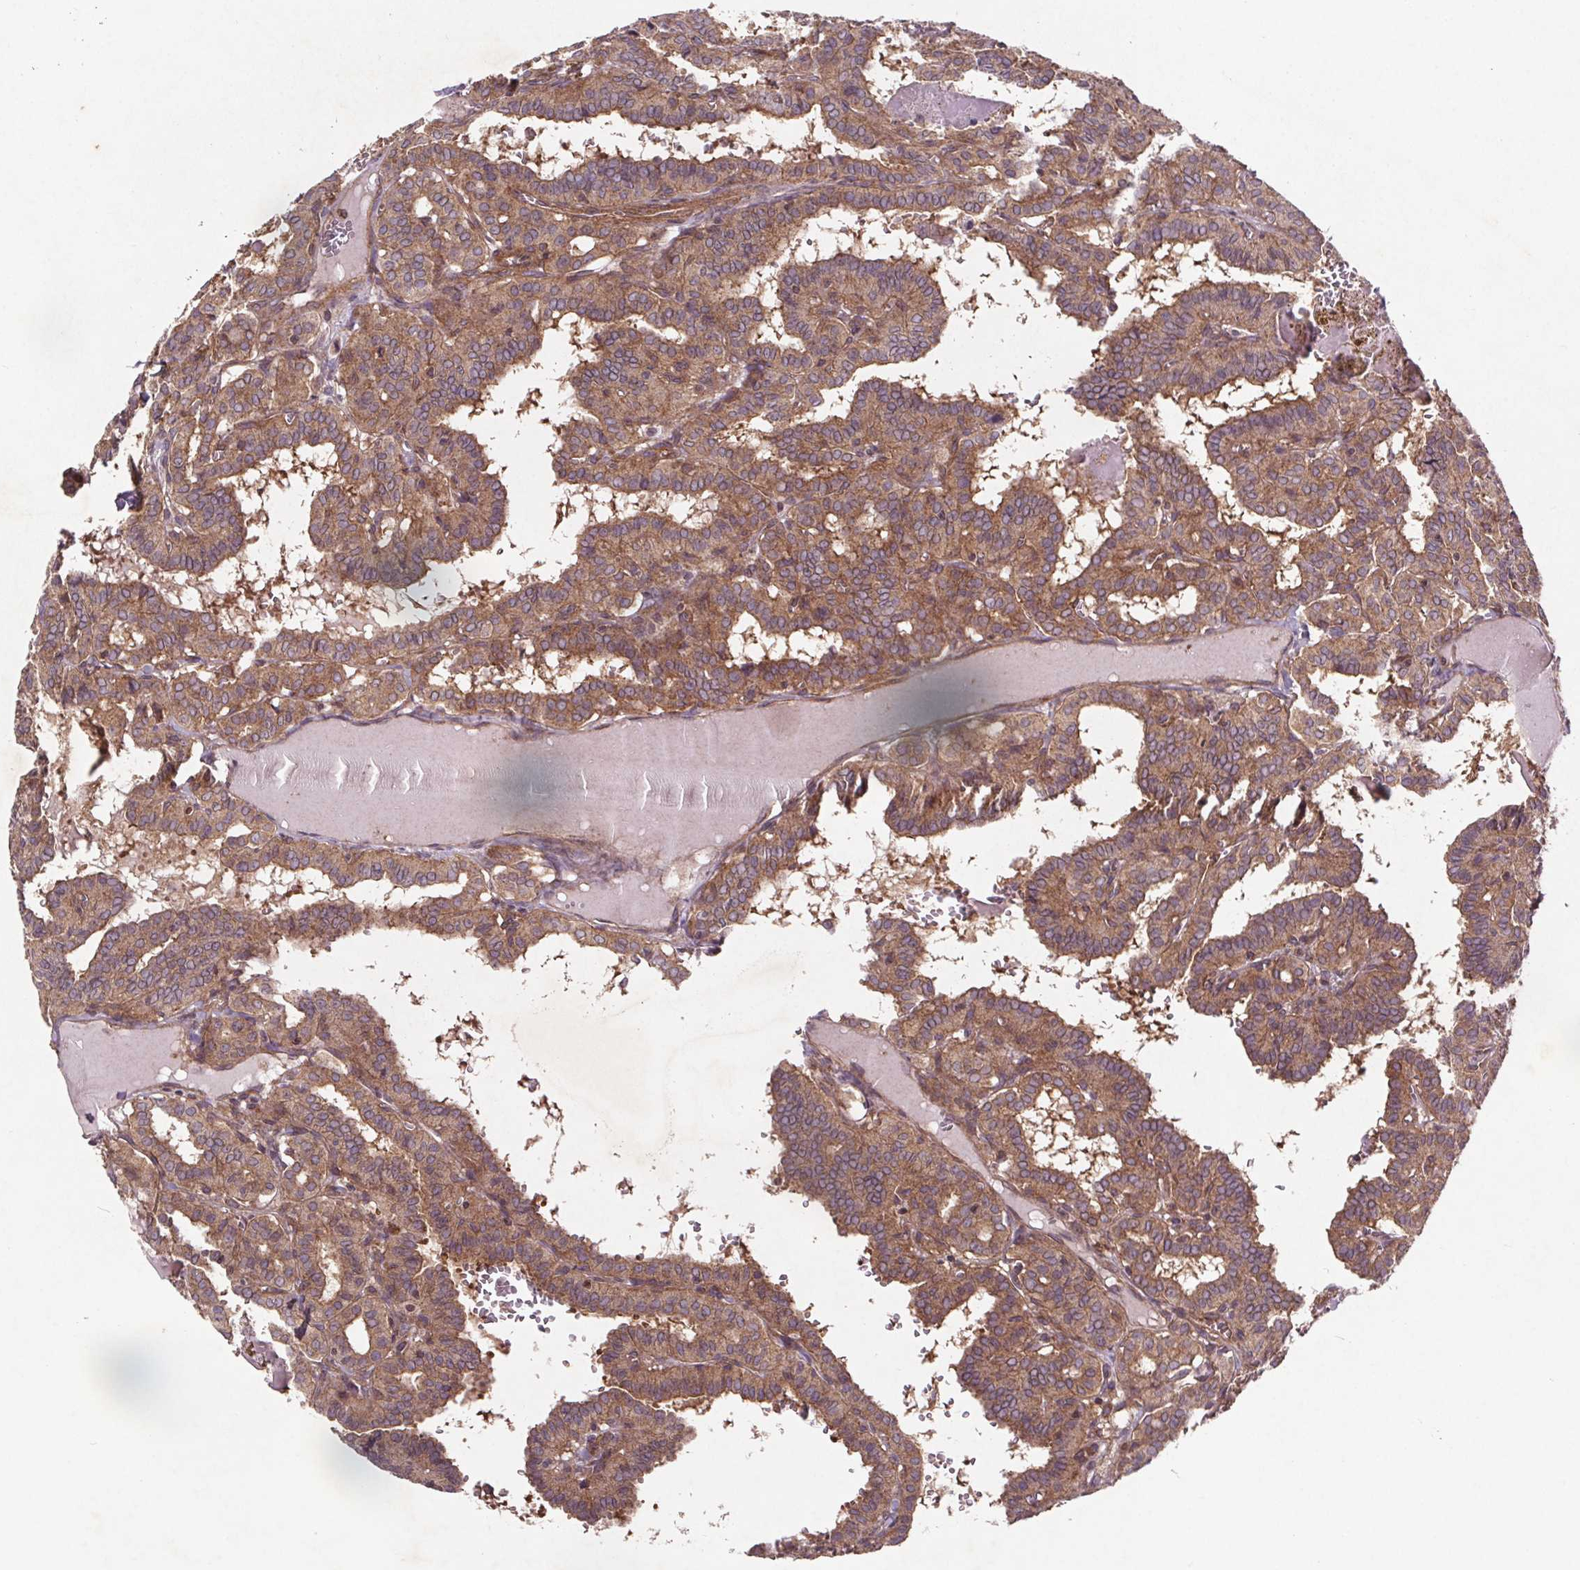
{"staining": {"intensity": "moderate", "quantity": "25%-75%", "location": "cytoplasmic/membranous"}, "tissue": "thyroid cancer", "cell_type": "Tumor cells", "image_type": "cancer", "snomed": [{"axis": "morphology", "description": "Papillary adenocarcinoma, NOS"}, {"axis": "topography", "description": "Thyroid gland"}], "caption": "Immunohistochemistry (DAB (3,3'-diaminobenzidine)) staining of human thyroid cancer exhibits moderate cytoplasmic/membranous protein staining in about 25%-75% of tumor cells.", "gene": "STRN3", "patient": {"sex": "female", "age": 21}}